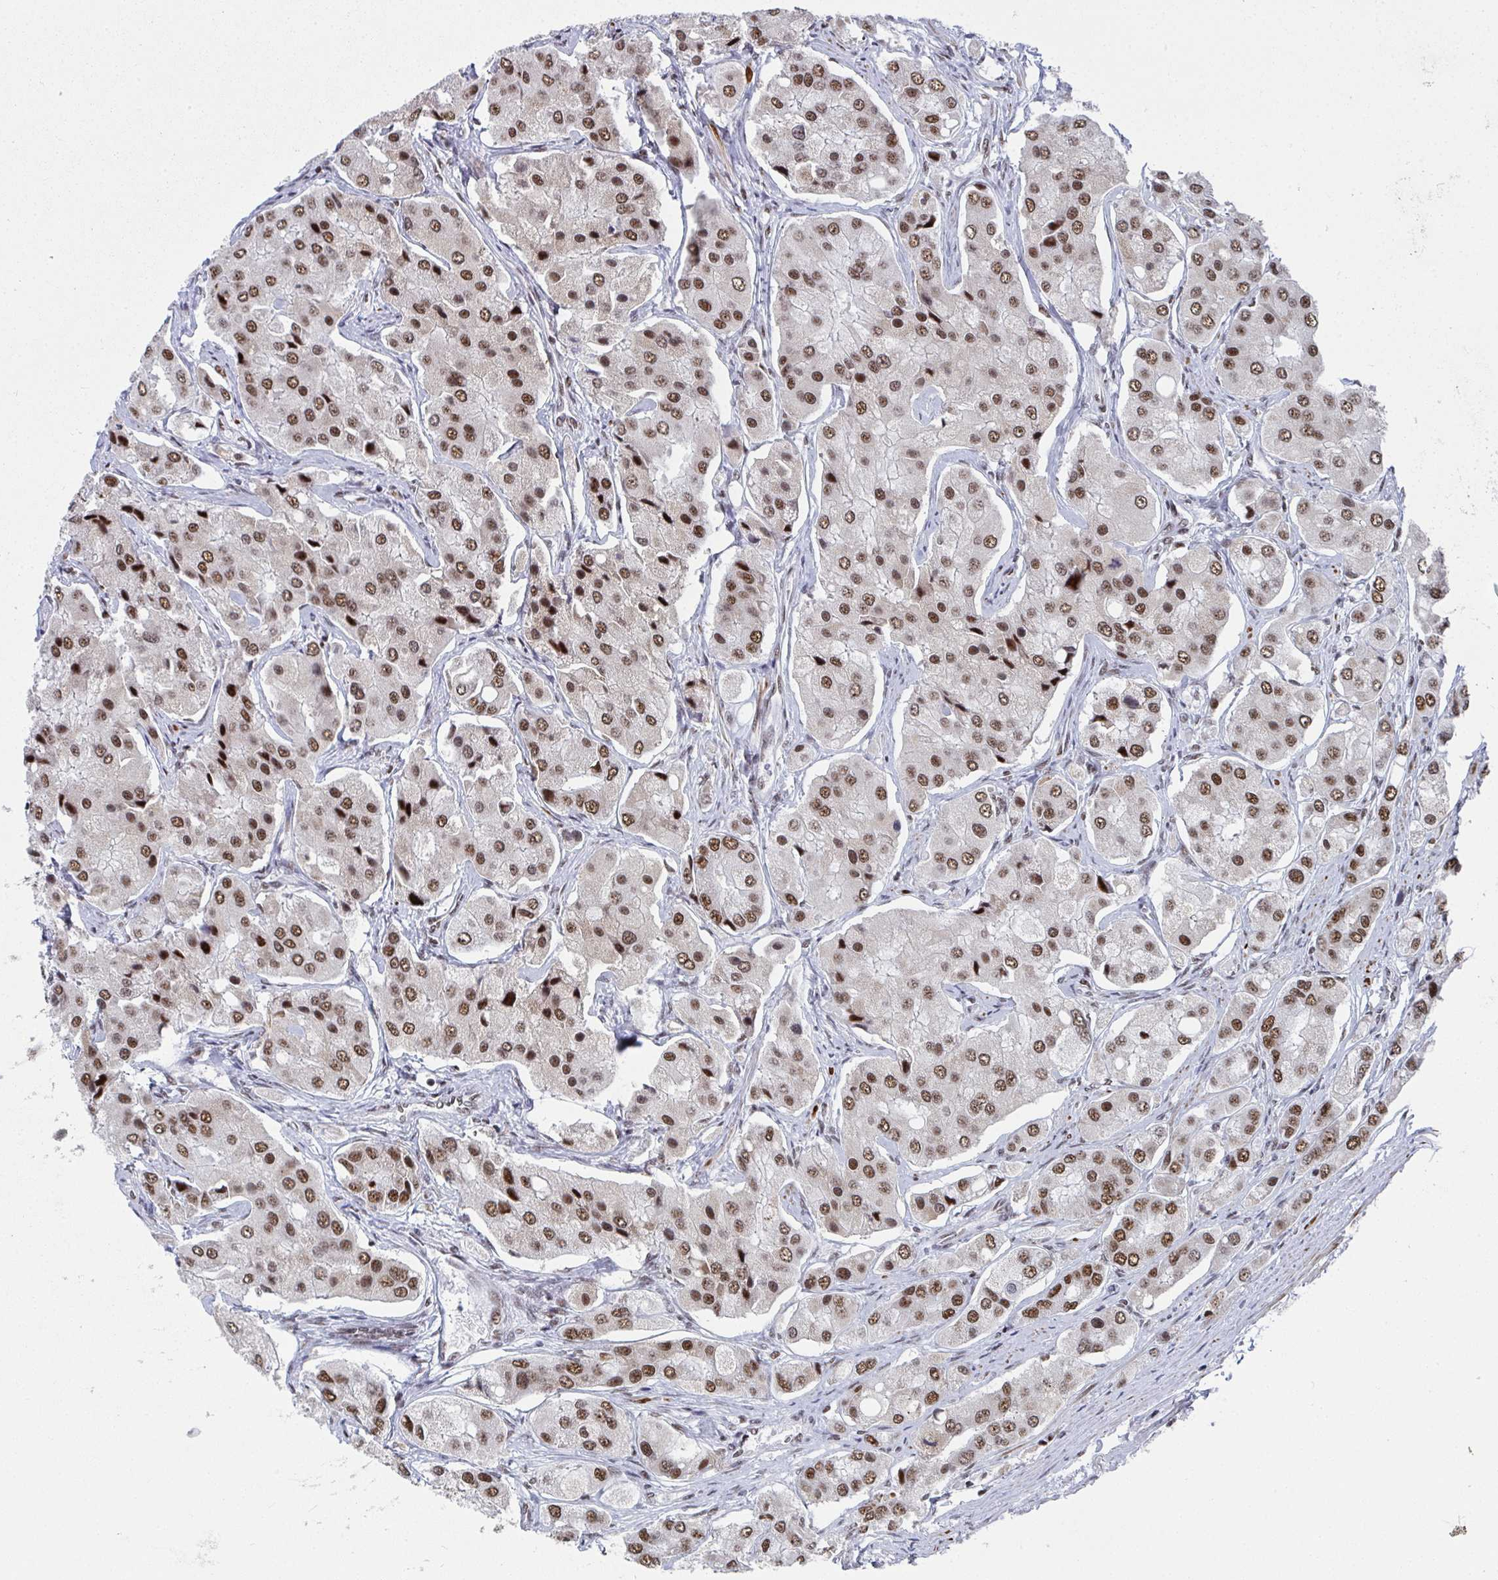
{"staining": {"intensity": "moderate", "quantity": ">75%", "location": "nuclear"}, "tissue": "prostate cancer", "cell_type": "Tumor cells", "image_type": "cancer", "snomed": [{"axis": "morphology", "description": "Adenocarcinoma, Low grade"}, {"axis": "topography", "description": "Prostate"}], "caption": "Prostate cancer stained for a protein (brown) displays moderate nuclear positive positivity in approximately >75% of tumor cells.", "gene": "SNRNP70", "patient": {"sex": "male", "age": 69}}